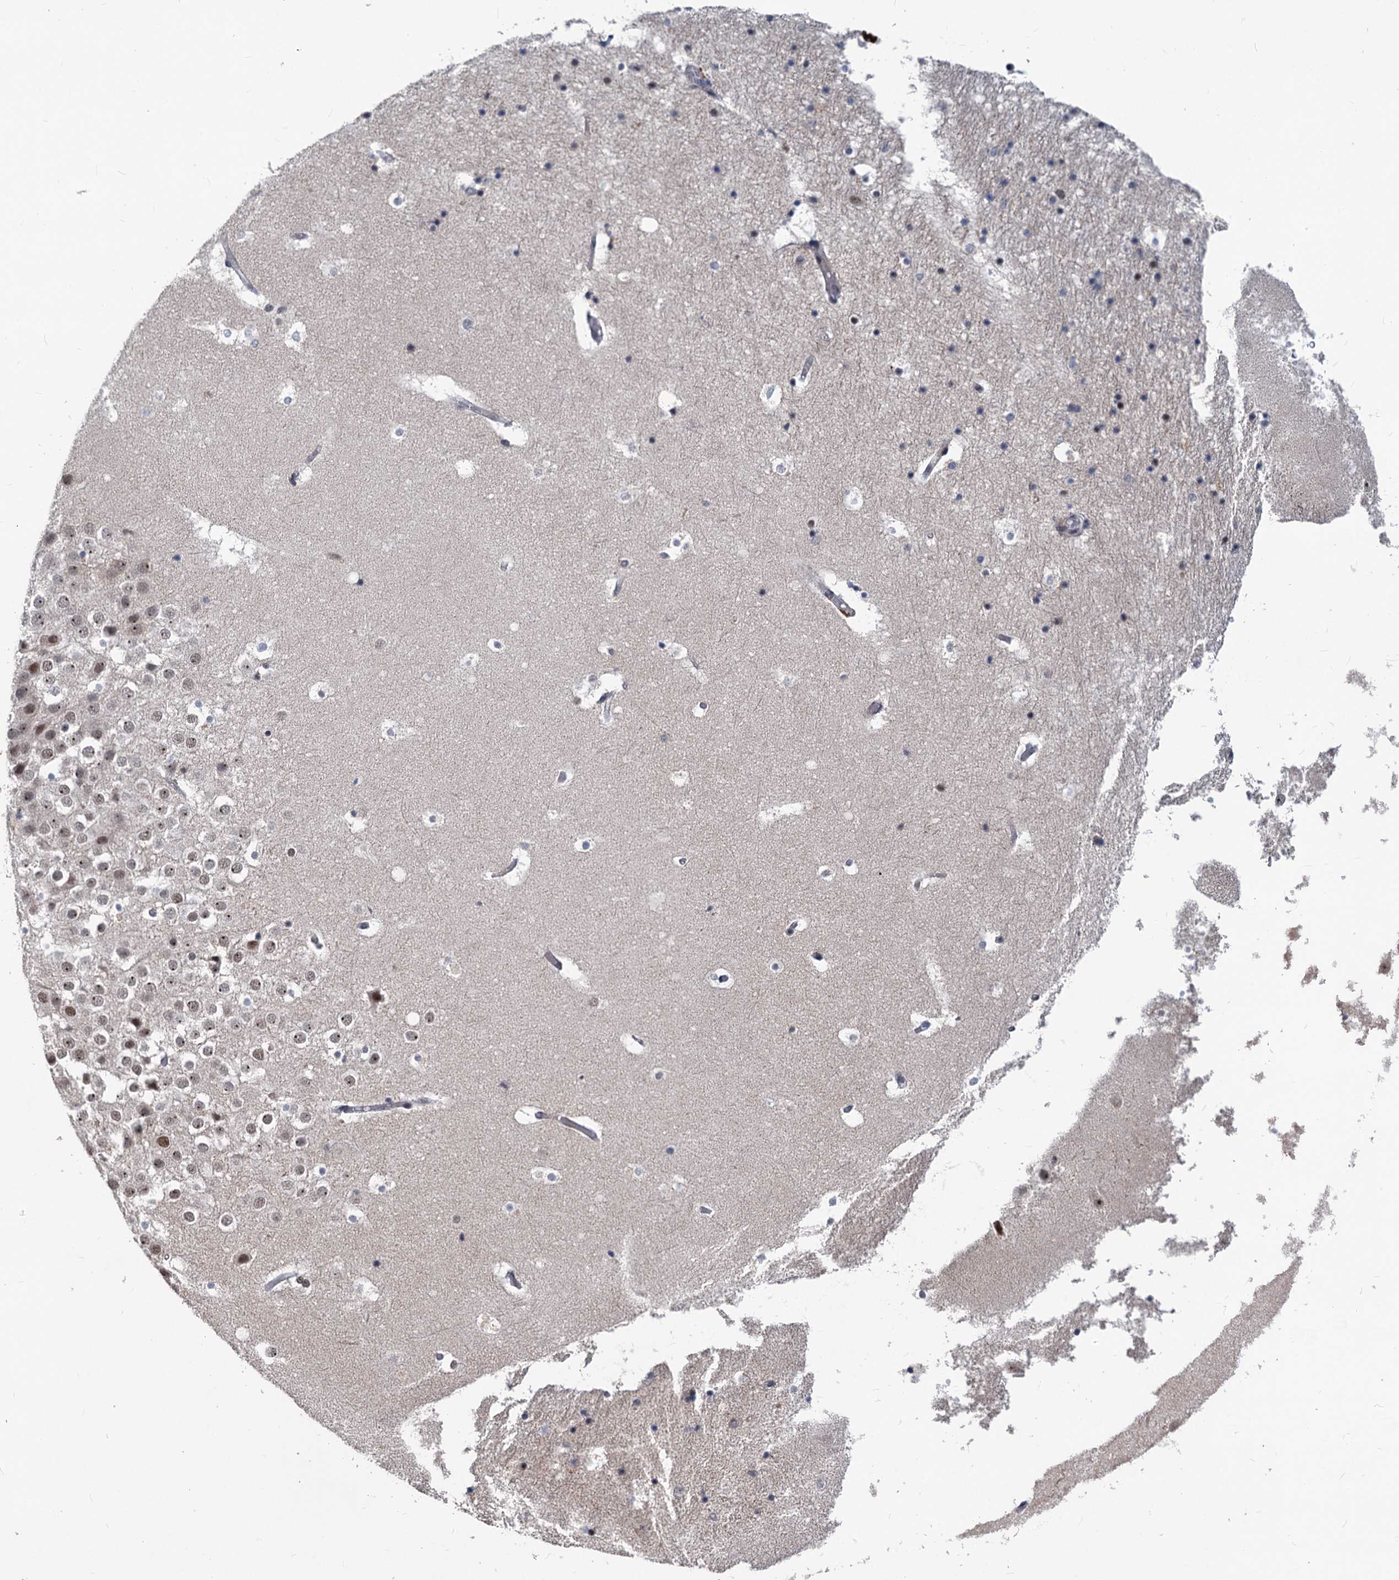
{"staining": {"intensity": "moderate", "quantity": "<25%", "location": "nuclear"}, "tissue": "hippocampus", "cell_type": "Glial cells", "image_type": "normal", "snomed": [{"axis": "morphology", "description": "Normal tissue, NOS"}, {"axis": "topography", "description": "Hippocampus"}], "caption": "Moderate nuclear expression is appreciated in about <25% of glial cells in benign hippocampus.", "gene": "PHF8", "patient": {"sex": "female", "age": 52}}